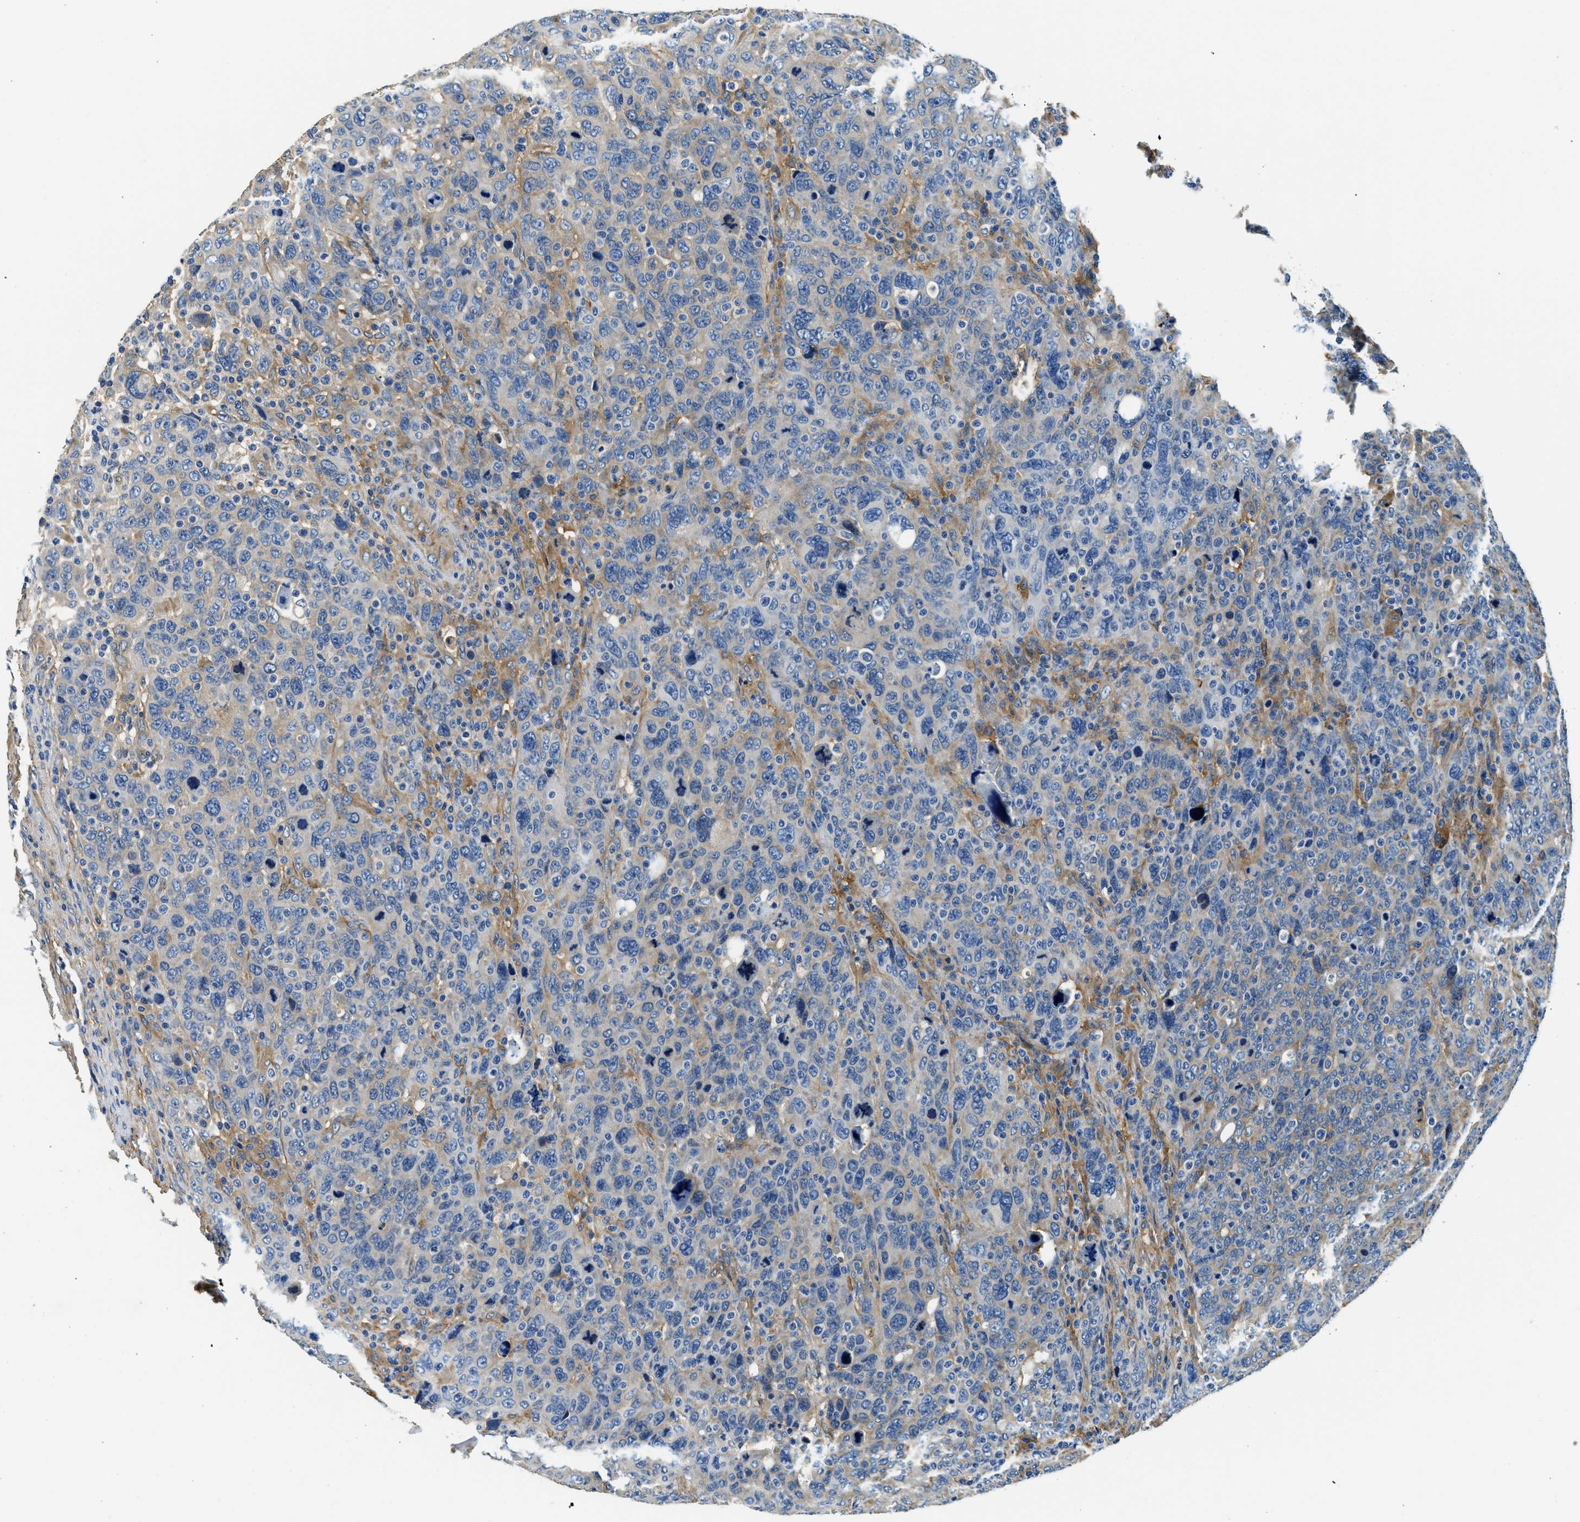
{"staining": {"intensity": "negative", "quantity": "none", "location": "none"}, "tissue": "breast cancer", "cell_type": "Tumor cells", "image_type": "cancer", "snomed": [{"axis": "morphology", "description": "Duct carcinoma"}, {"axis": "topography", "description": "Breast"}], "caption": "Immunohistochemical staining of breast intraductal carcinoma shows no significant positivity in tumor cells.", "gene": "TWF1", "patient": {"sex": "female", "age": 37}}